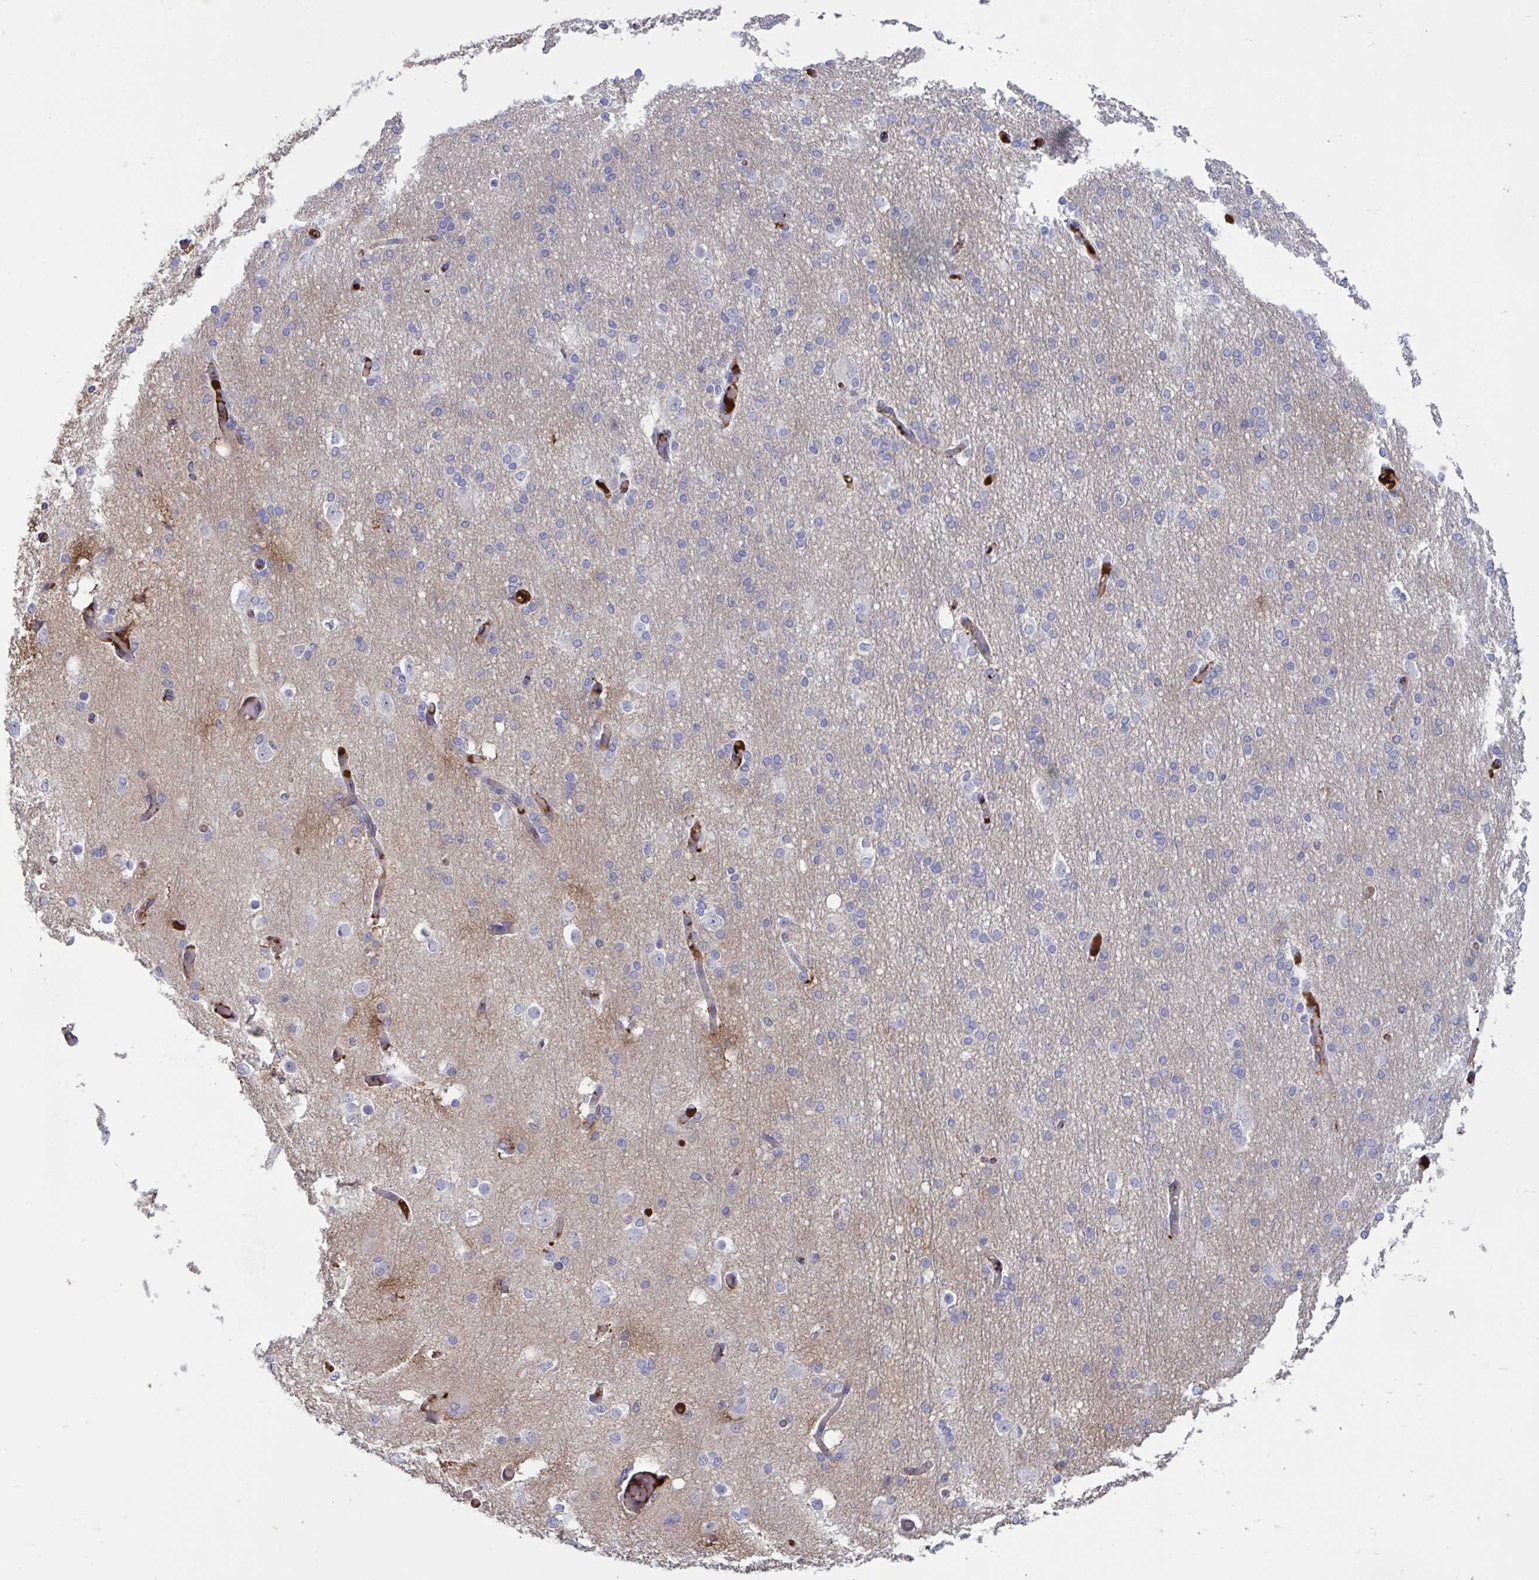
{"staining": {"intensity": "strong", "quantity": "<25%", "location": "cytoplasmic/membranous"}, "tissue": "cerebral cortex", "cell_type": "Endothelial cells", "image_type": "normal", "snomed": [{"axis": "morphology", "description": "Normal tissue, NOS"}, {"axis": "morphology", "description": "Inflammation, NOS"}, {"axis": "topography", "description": "Cerebral cortex"}], "caption": "Protein expression analysis of normal cerebral cortex demonstrates strong cytoplasmic/membranous staining in approximately <25% of endothelial cells.", "gene": "IL1R1", "patient": {"sex": "male", "age": 6}}